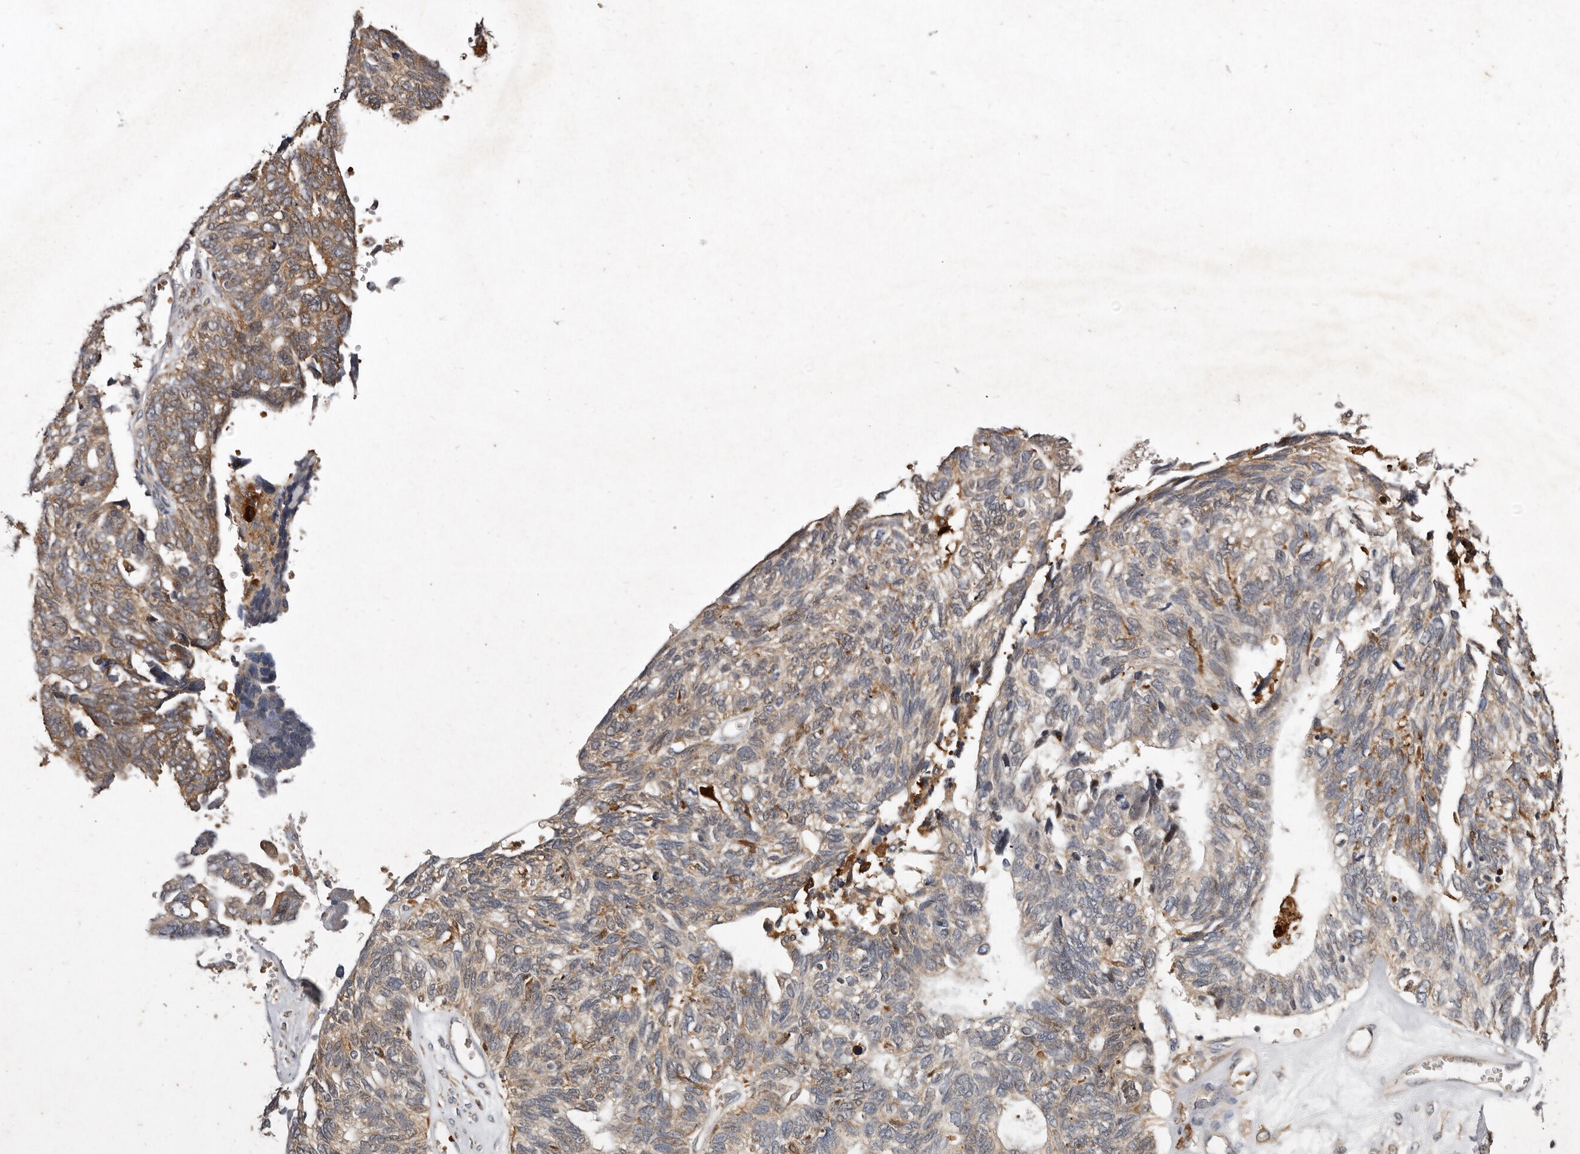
{"staining": {"intensity": "weak", "quantity": "25%-75%", "location": "cytoplasmic/membranous"}, "tissue": "ovarian cancer", "cell_type": "Tumor cells", "image_type": "cancer", "snomed": [{"axis": "morphology", "description": "Cystadenocarcinoma, serous, NOS"}, {"axis": "topography", "description": "Ovary"}], "caption": "A brown stain shows weak cytoplasmic/membranous expression of a protein in human ovarian cancer (serous cystadenocarcinoma) tumor cells.", "gene": "GOT1L1", "patient": {"sex": "female", "age": 79}}